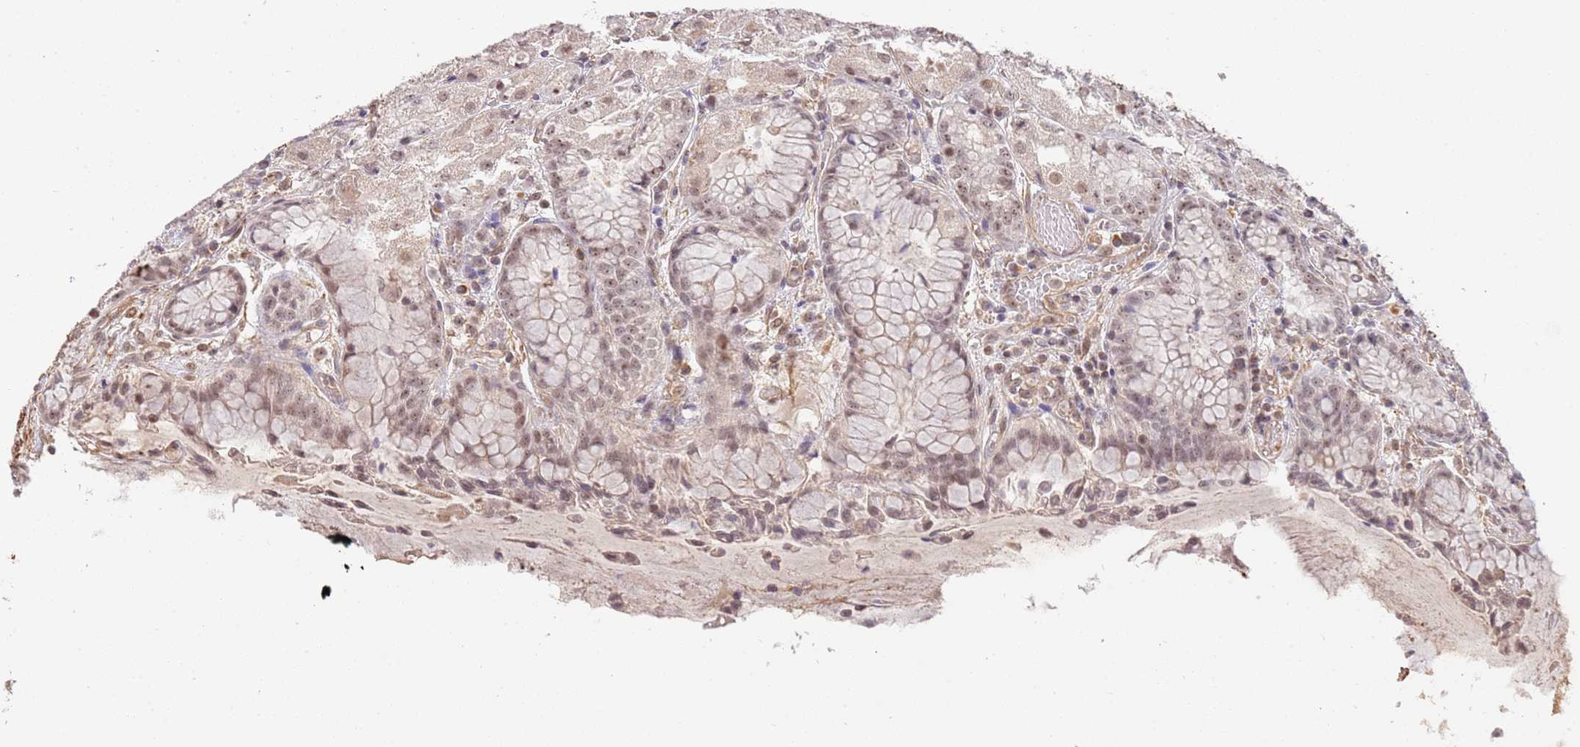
{"staining": {"intensity": "moderate", "quantity": "25%-75%", "location": "cytoplasmic/membranous,nuclear"}, "tissue": "stomach", "cell_type": "Glandular cells", "image_type": "normal", "snomed": [{"axis": "morphology", "description": "Normal tissue, NOS"}, {"axis": "topography", "description": "Stomach, upper"}], "caption": "An image of stomach stained for a protein shows moderate cytoplasmic/membranous,nuclear brown staining in glandular cells. (brown staining indicates protein expression, while blue staining denotes nuclei).", "gene": "SURF2", "patient": {"sex": "male", "age": 72}}